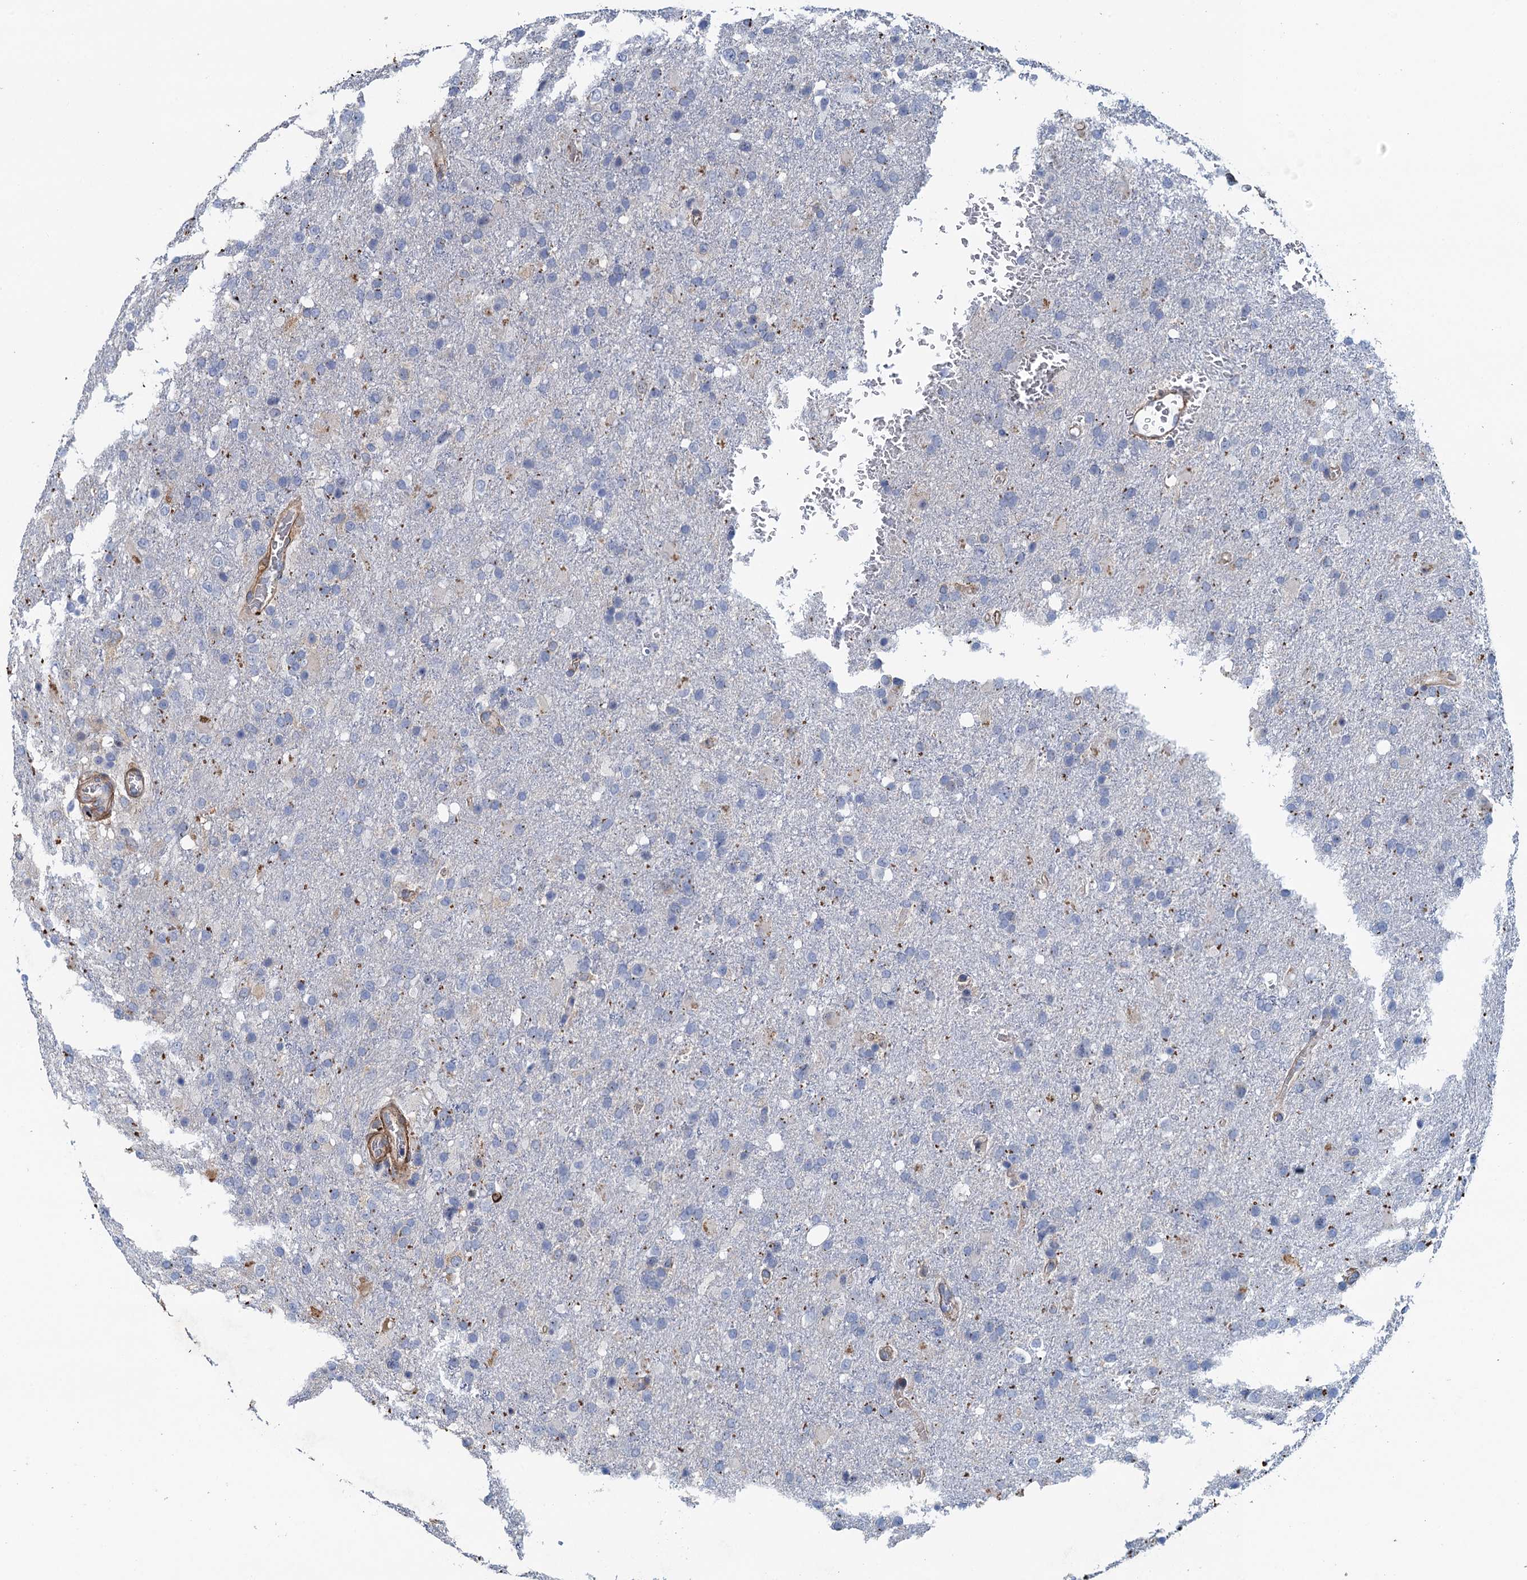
{"staining": {"intensity": "negative", "quantity": "none", "location": "none"}, "tissue": "glioma", "cell_type": "Tumor cells", "image_type": "cancer", "snomed": [{"axis": "morphology", "description": "Glioma, malignant, High grade"}, {"axis": "topography", "description": "Brain"}], "caption": "Image shows no protein expression in tumor cells of glioma tissue.", "gene": "RSAD2", "patient": {"sex": "female", "age": 74}}